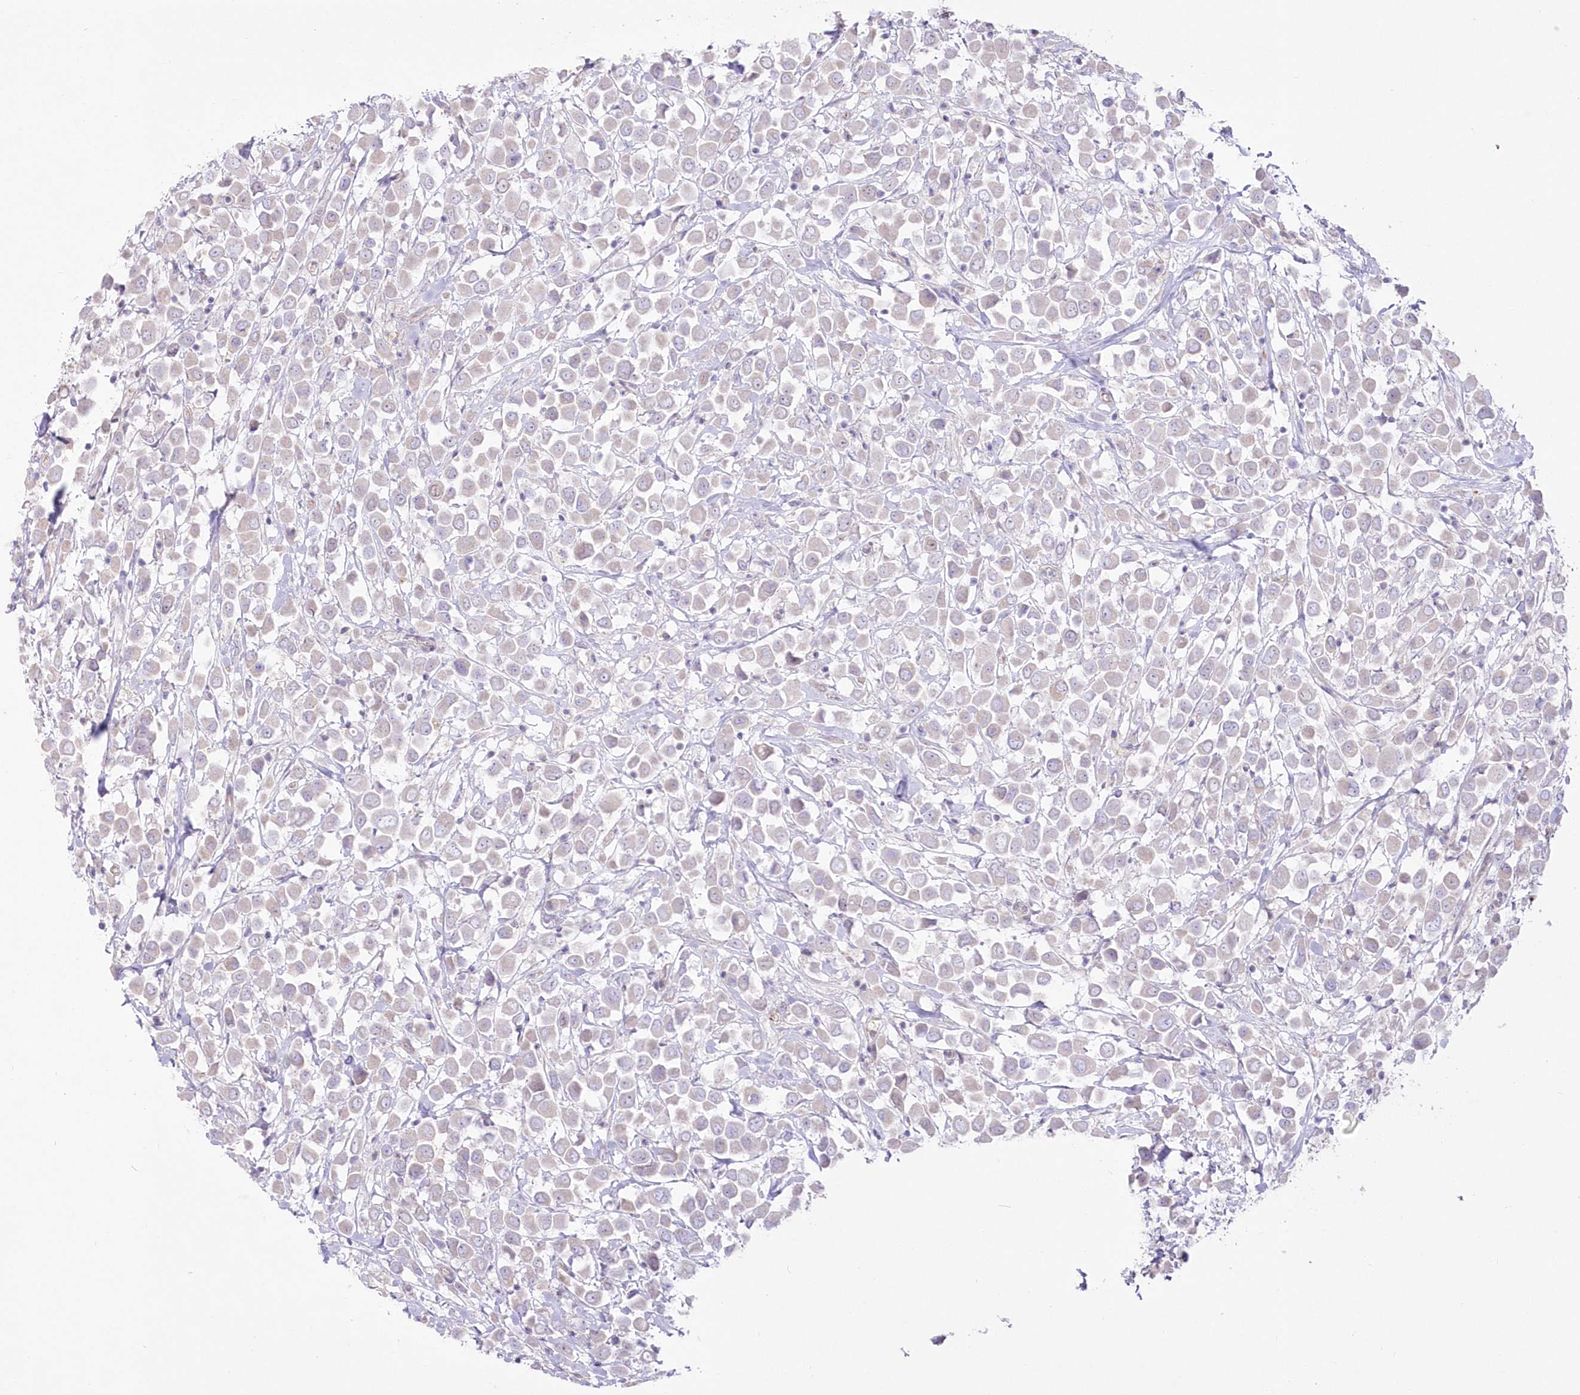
{"staining": {"intensity": "weak", "quantity": "<25%", "location": "cytoplasmic/membranous"}, "tissue": "breast cancer", "cell_type": "Tumor cells", "image_type": "cancer", "snomed": [{"axis": "morphology", "description": "Duct carcinoma"}, {"axis": "topography", "description": "Breast"}], "caption": "Tumor cells are negative for protein expression in human breast cancer (intraductal carcinoma).", "gene": "ZNF843", "patient": {"sex": "female", "age": 61}}